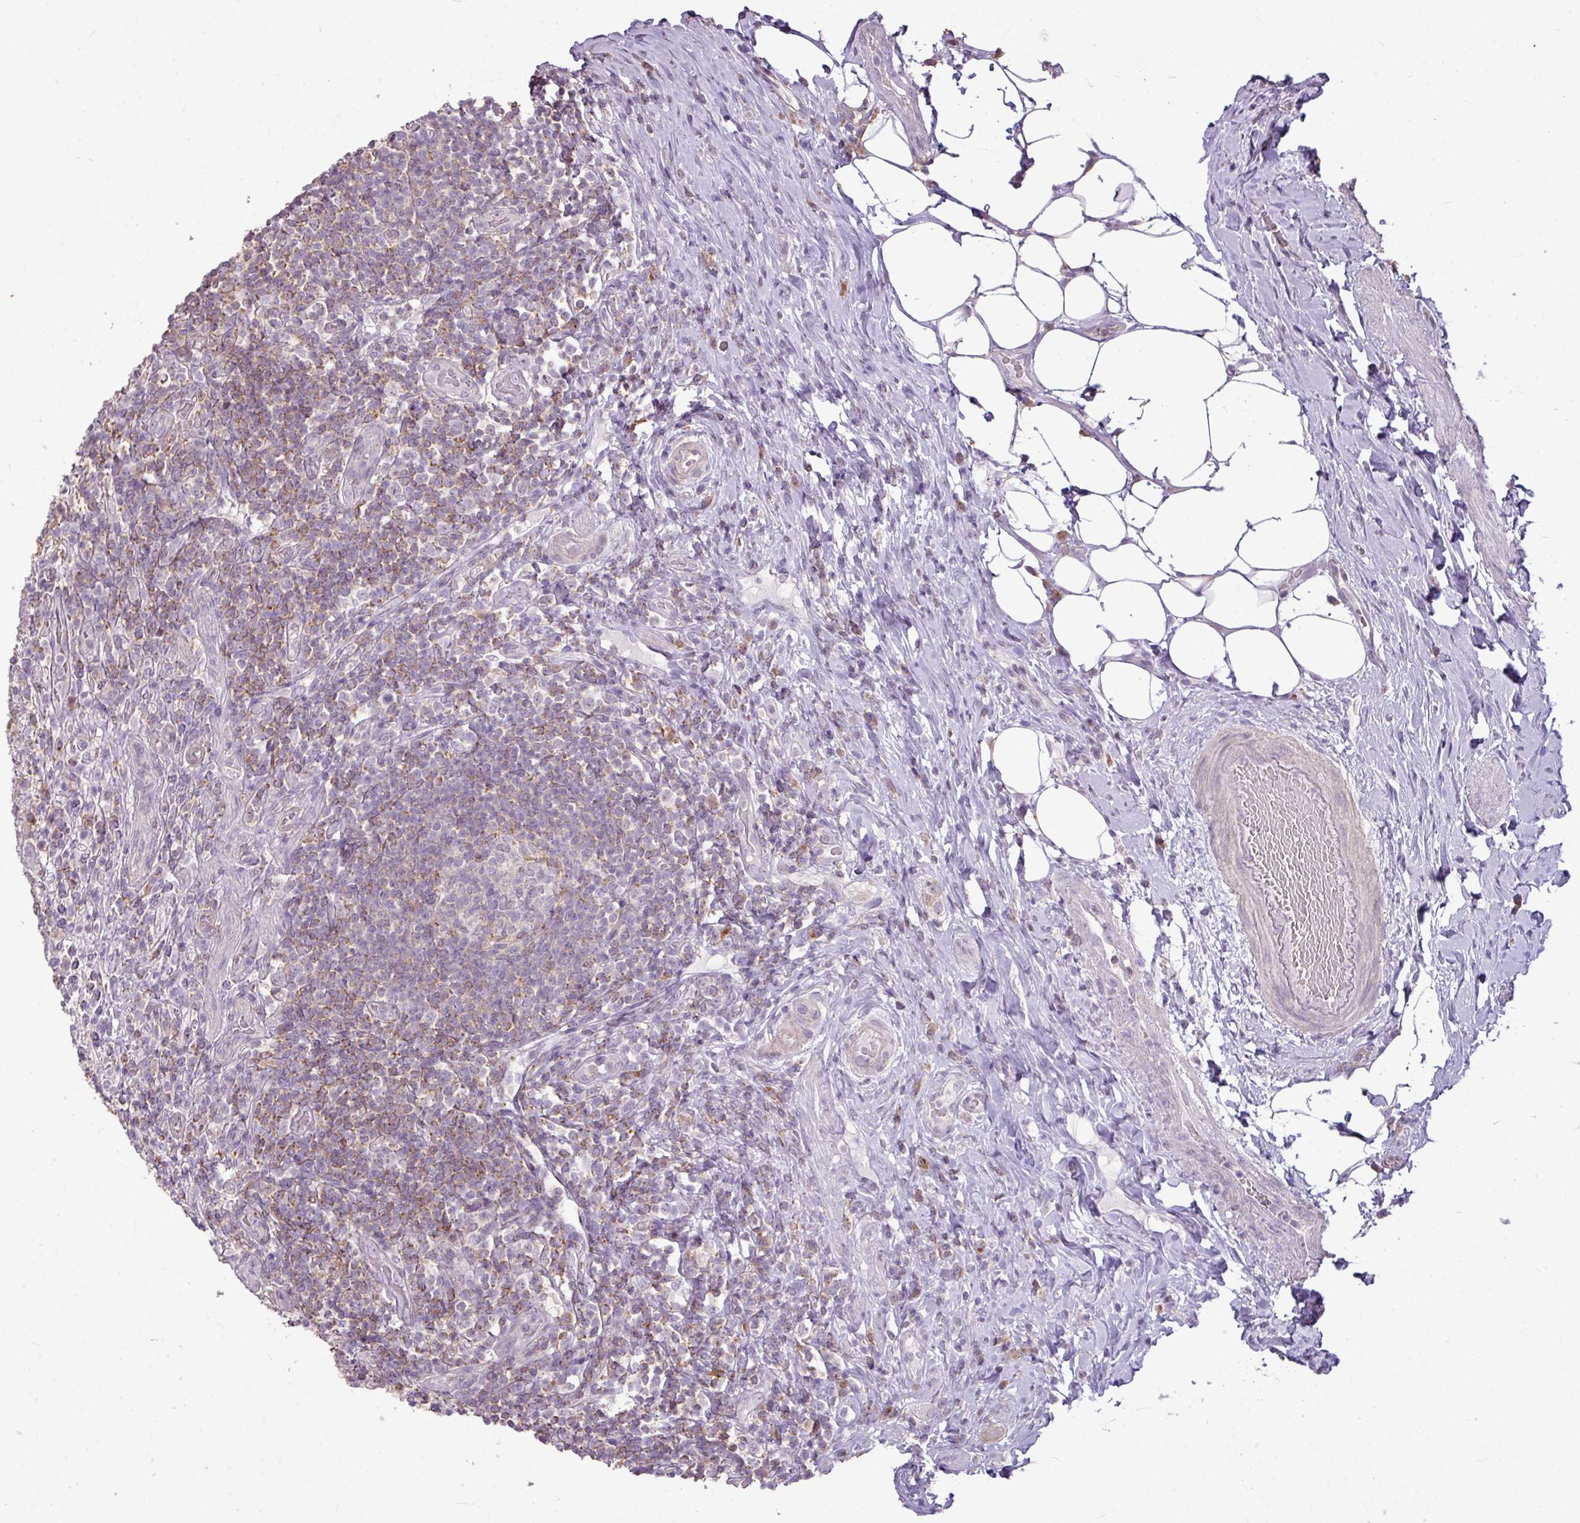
{"staining": {"intensity": "negative", "quantity": "none", "location": "none"}, "tissue": "appendix", "cell_type": "Glandular cells", "image_type": "normal", "snomed": [{"axis": "morphology", "description": "Normal tissue, NOS"}, {"axis": "topography", "description": "Appendix"}], "caption": "Immunohistochemical staining of benign appendix displays no significant positivity in glandular cells.", "gene": "LY9", "patient": {"sex": "female", "age": 43}}